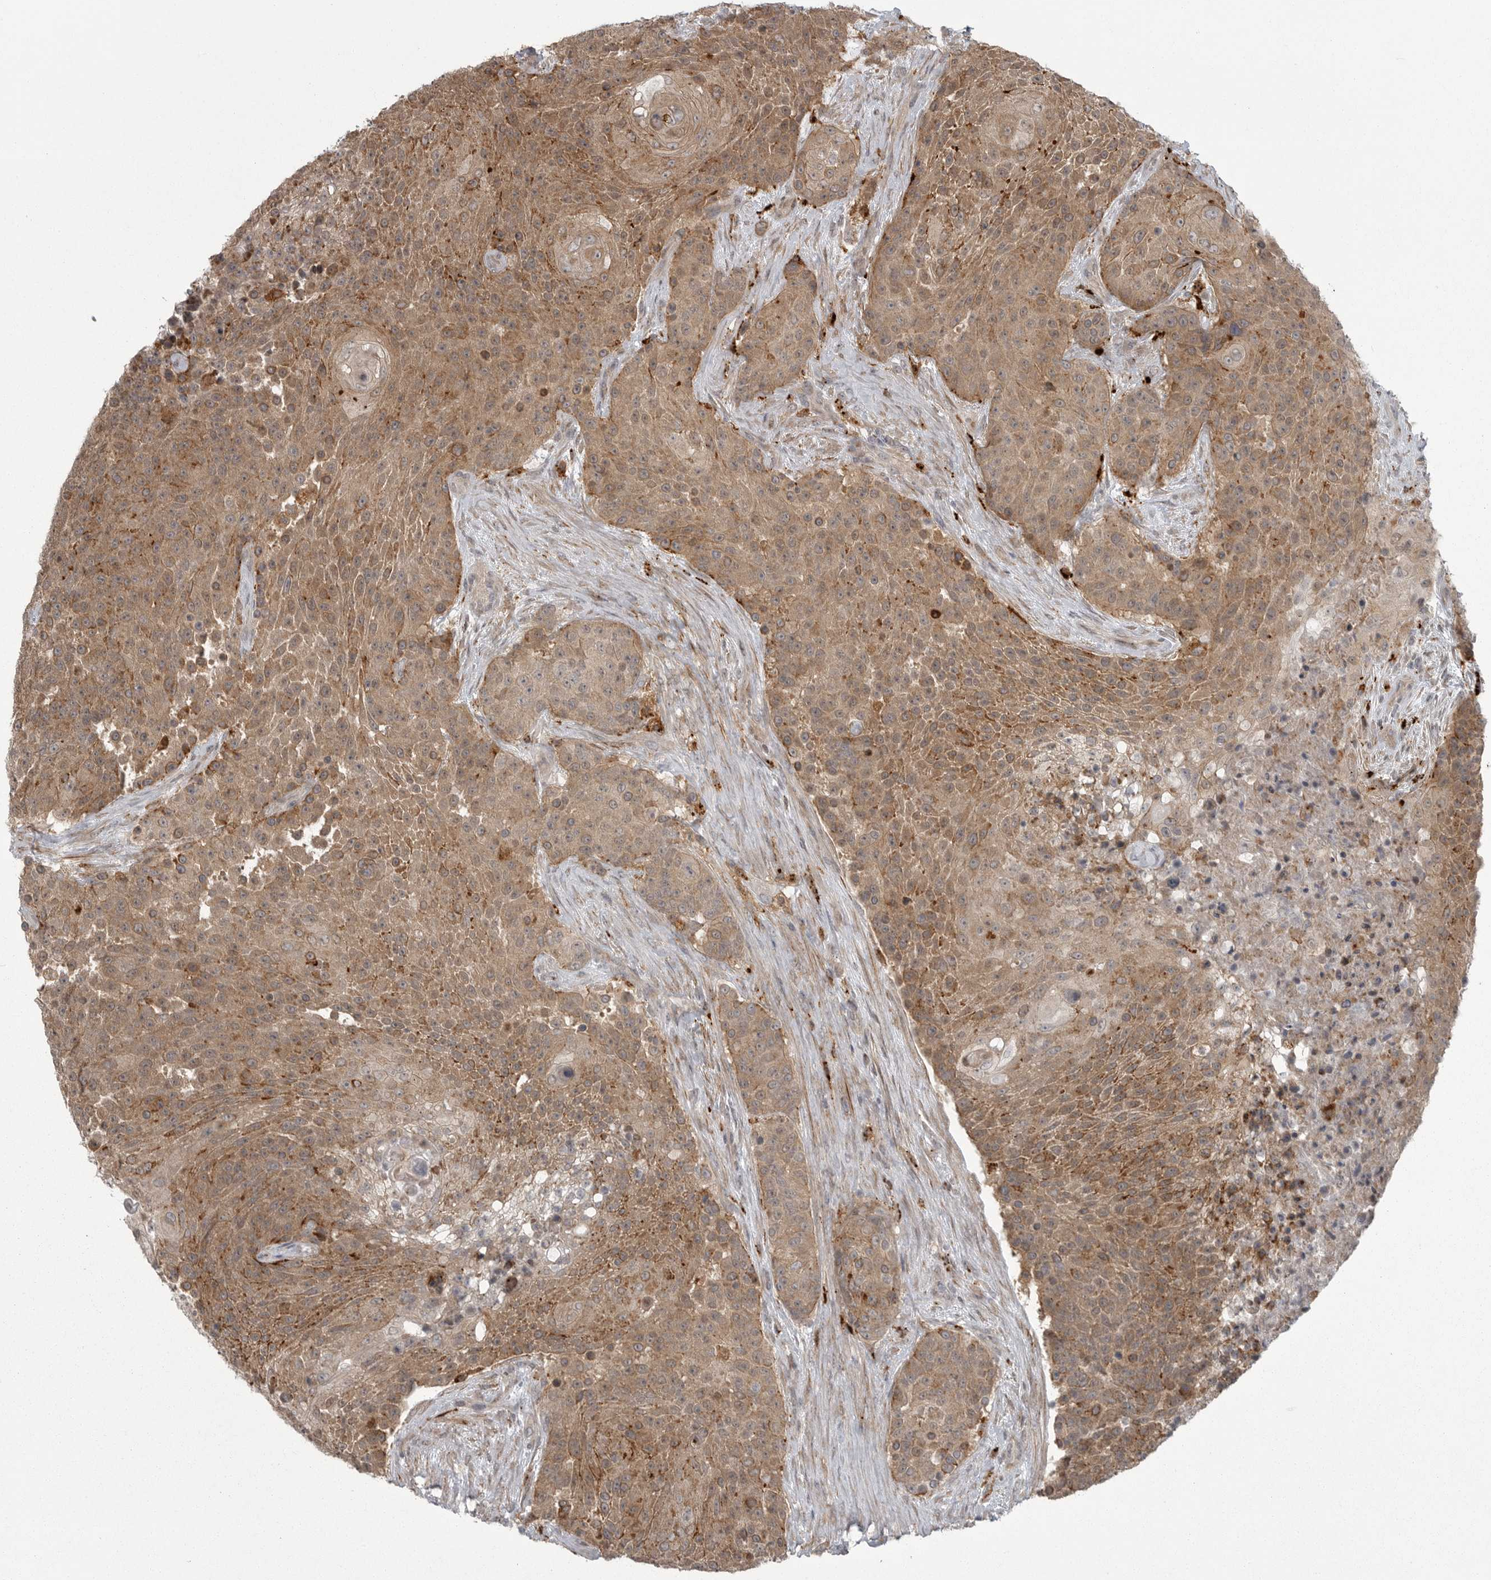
{"staining": {"intensity": "moderate", "quantity": ">75%", "location": "cytoplasmic/membranous"}, "tissue": "urothelial cancer", "cell_type": "Tumor cells", "image_type": "cancer", "snomed": [{"axis": "morphology", "description": "Urothelial carcinoma, High grade"}, {"axis": "topography", "description": "Urinary bladder"}], "caption": "Urothelial cancer stained with DAB IHC shows medium levels of moderate cytoplasmic/membranous staining in approximately >75% of tumor cells. (DAB IHC with brightfield microscopy, high magnification).", "gene": "PPP1R9A", "patient": {"sex": "female", "age": 63}}